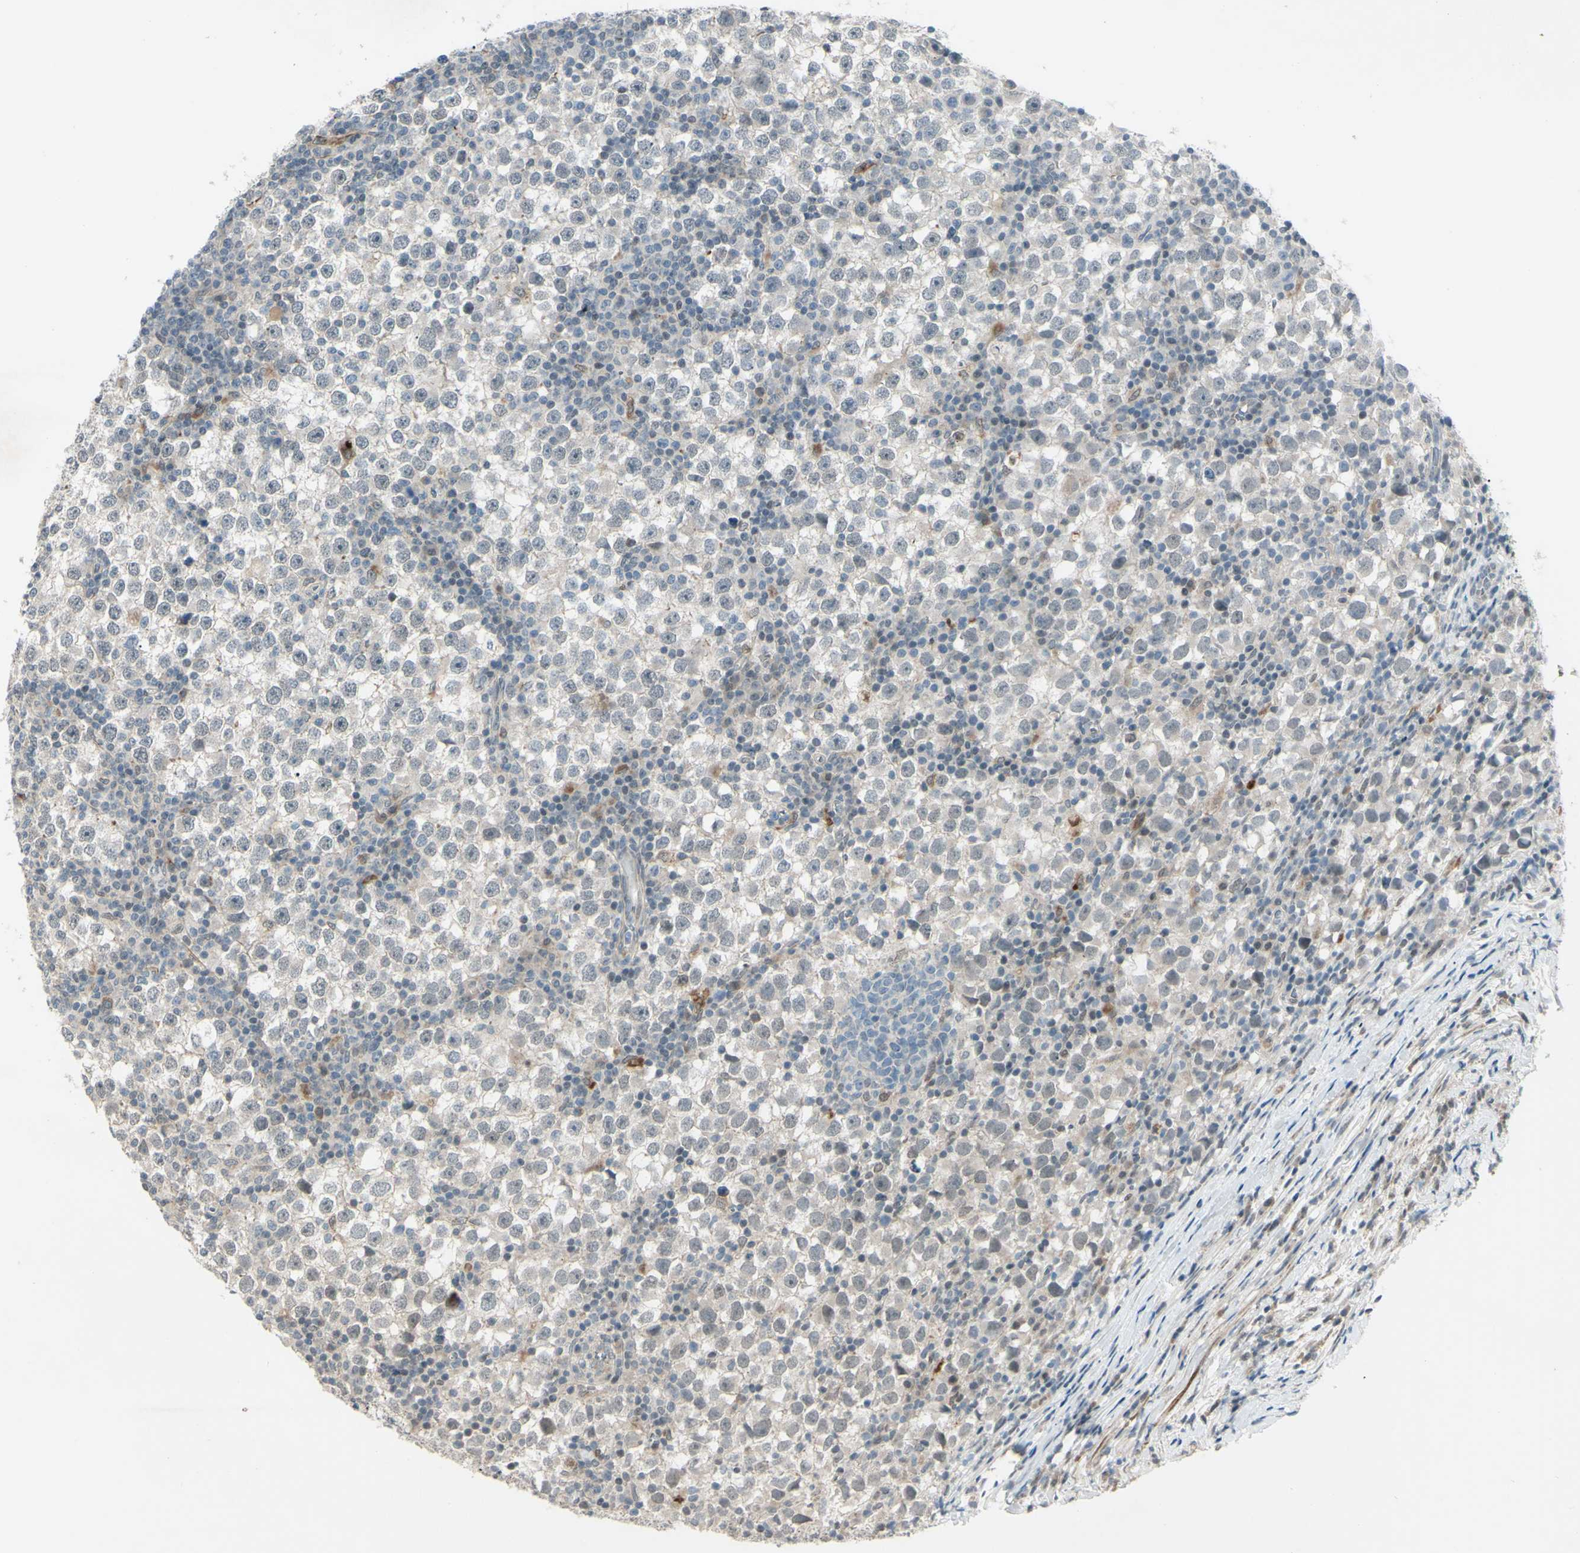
{"staining": {"intensity": "negative", "quantity": "none", "location": "none"}, "tissue": "testis cancer", "cell_type": "Tumor cells", "image_type": "cancer", "snomed": [{"axis": "morphology", "description": "Seminoma, NOS"}, {"axis": "topography", "description": "Testis"}], "caption": "This is a photomicrograph of immunohistochemistry (IHC) staining of testis cancer (seminoma), which shows no staining in tumor cells. (DAB (3,3'-diaminobenzidine) IHC visualized using brightfield microscopy, high magnification).", "gene": "FGFR2", "patient": {"sex": "male", "age": 65}}